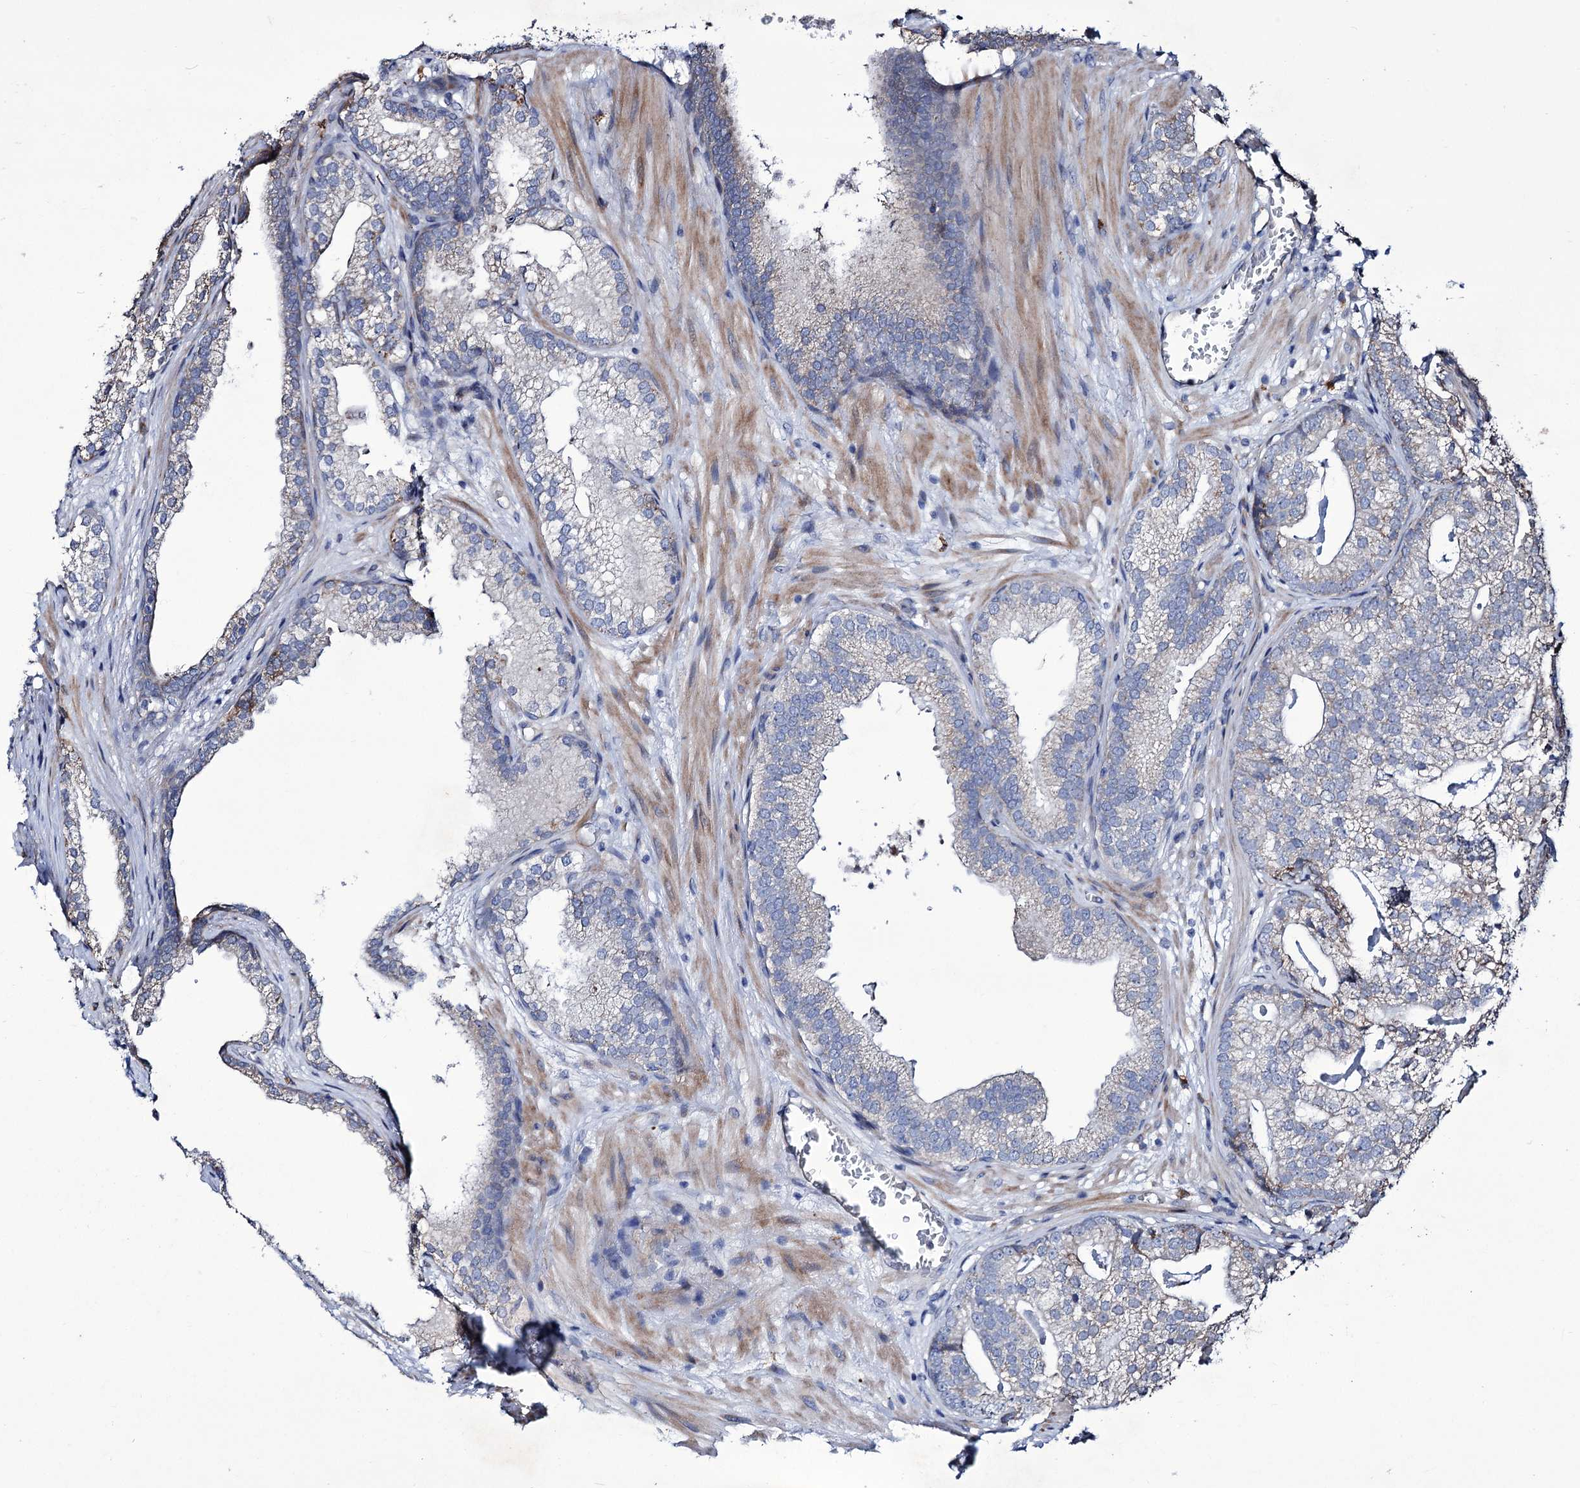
{"staining": {"intensity": "negative", "quantity": "none", "location": "none"}, "tissue": "prostate cancer", "cell_type": "Tumor cells", "image_type": "cancer", "snomed": [{"axis": "morphology", "description": "Adenocarcinoma, High grade"}, {"axis": "topography", "description": "Prostate"}], "caption": "Immunohistochemistry (IHC) image of prostate cancer stained for a protein (brown), which displays no staining in tumor cells.", "gene": "TUBGCP5", "patient": {"sex": "male", "age": 69}}